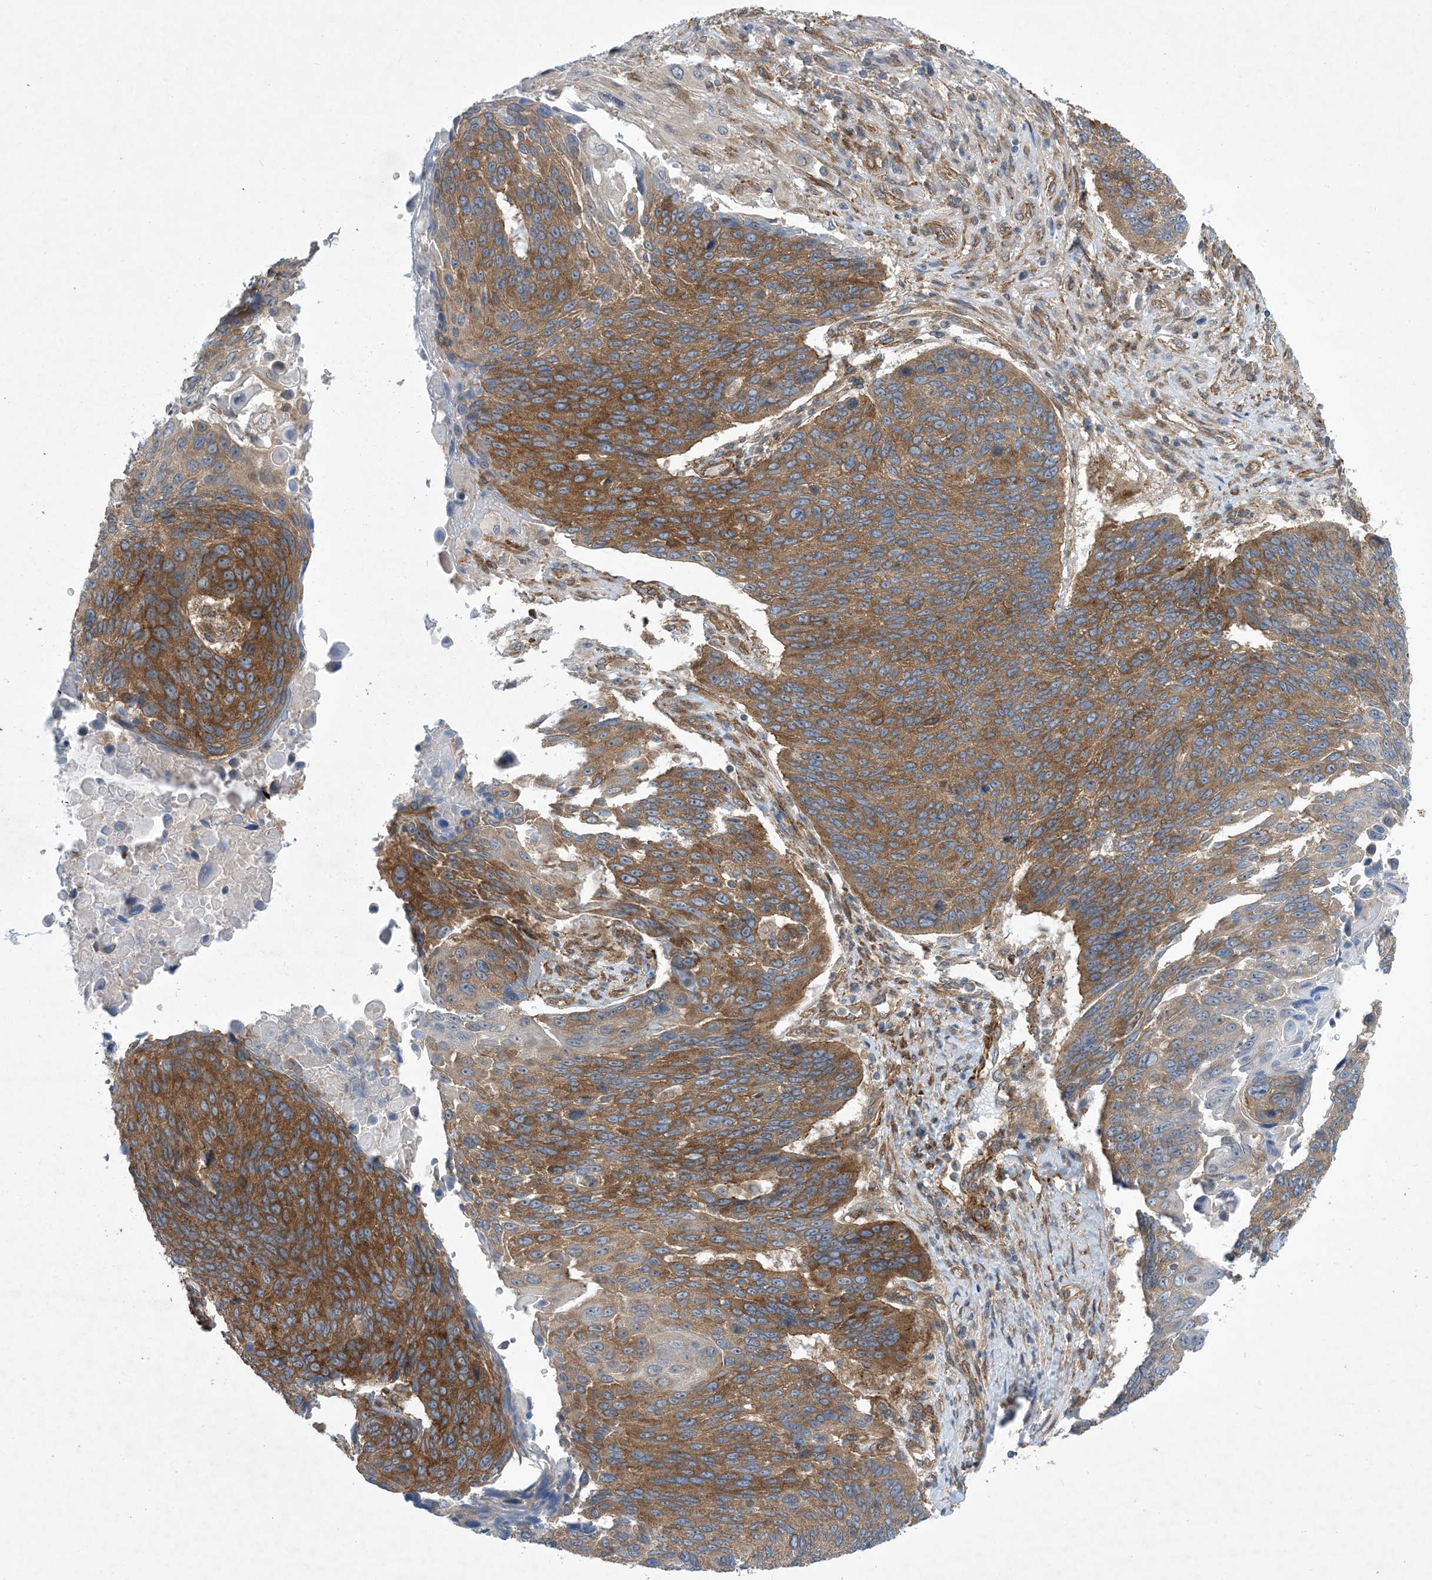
{"staining": {"intensity": "strong", "quantity": ">75%", "location": "cytoplasmic/membranous"}, "tissue": "lung cancer", "cell_type": "Tumor cells", "image_type": "cancer", "snomed": [{"axis": "morphology", "description": "Squamous cell carcinoma, NOS"}, {"axis": "topography", "description": "Lung"}], "caption": "An image of human lung cancer (squamous cell carcinoma) stained for a protein reveals strong cytoplasmic/membranous brown staining in tumor cells. The staining is performed using DAB brown chromogen to label protein expression. The nuclei are counter-stained blue using hematoxylin.", "gene": "EHBP1", "patient": {"sex": "male", "age": 66}}